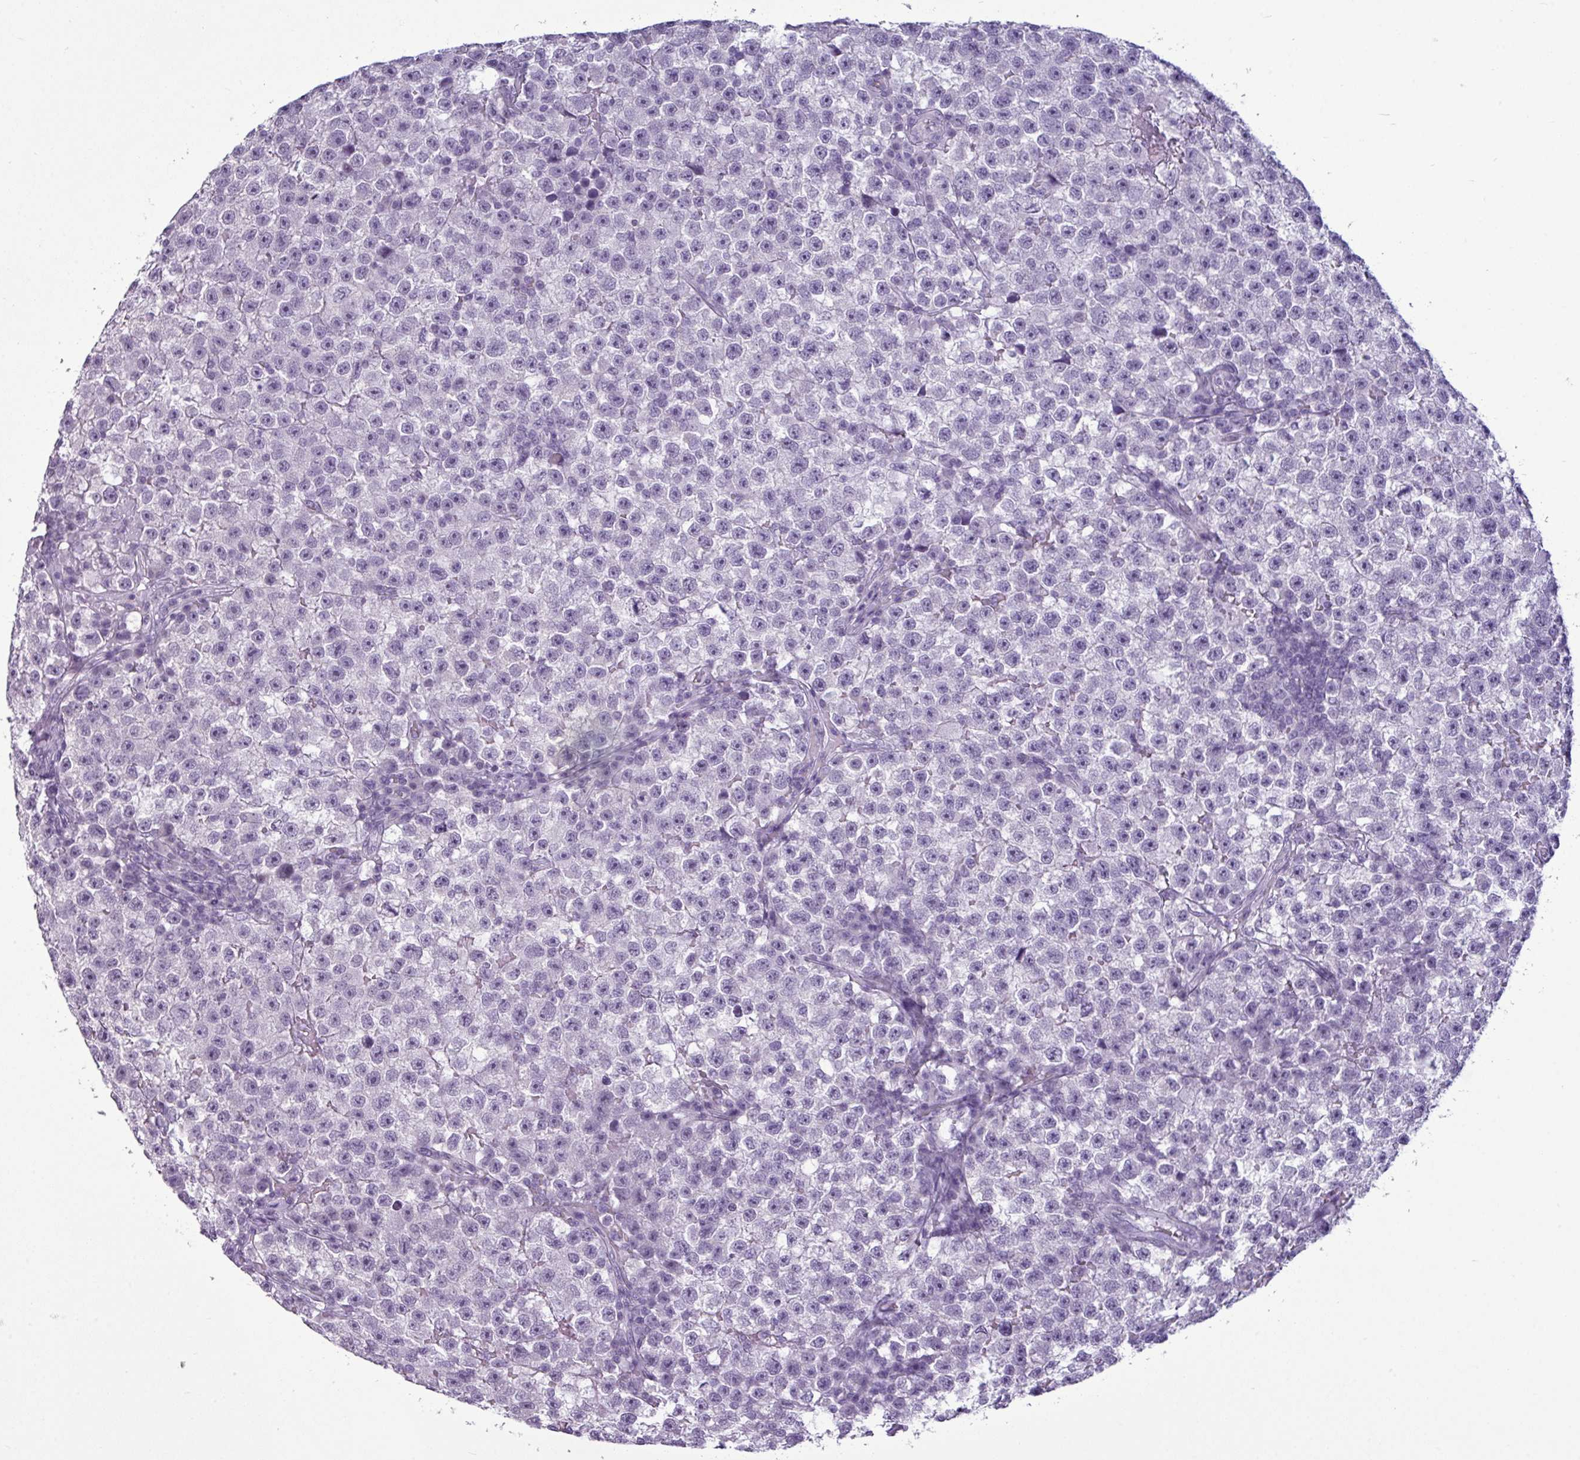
{"staining": {"intensity": "negative", "quantity": "none", "location": "none"}, "tissue": "testis cancer", "cell_type": "Tumor cells", "image_type": "cancer", "snomed": [{"axis": "morphology", "description": "Seminoma, NOS"}, {"axis": "topography", "description": "Testis"}], "caption": "An image of seminoma (testis) stained for a protein demonstrates no brown staining in tumor cells. (Stains: DAB immunohistochemistry (IHC) with hematoxylin counter stain, Microscopy: brightfield microscopy at high magnification).", "gene": "AMY2A", "patient": {"sex": "male", "age": 22}}